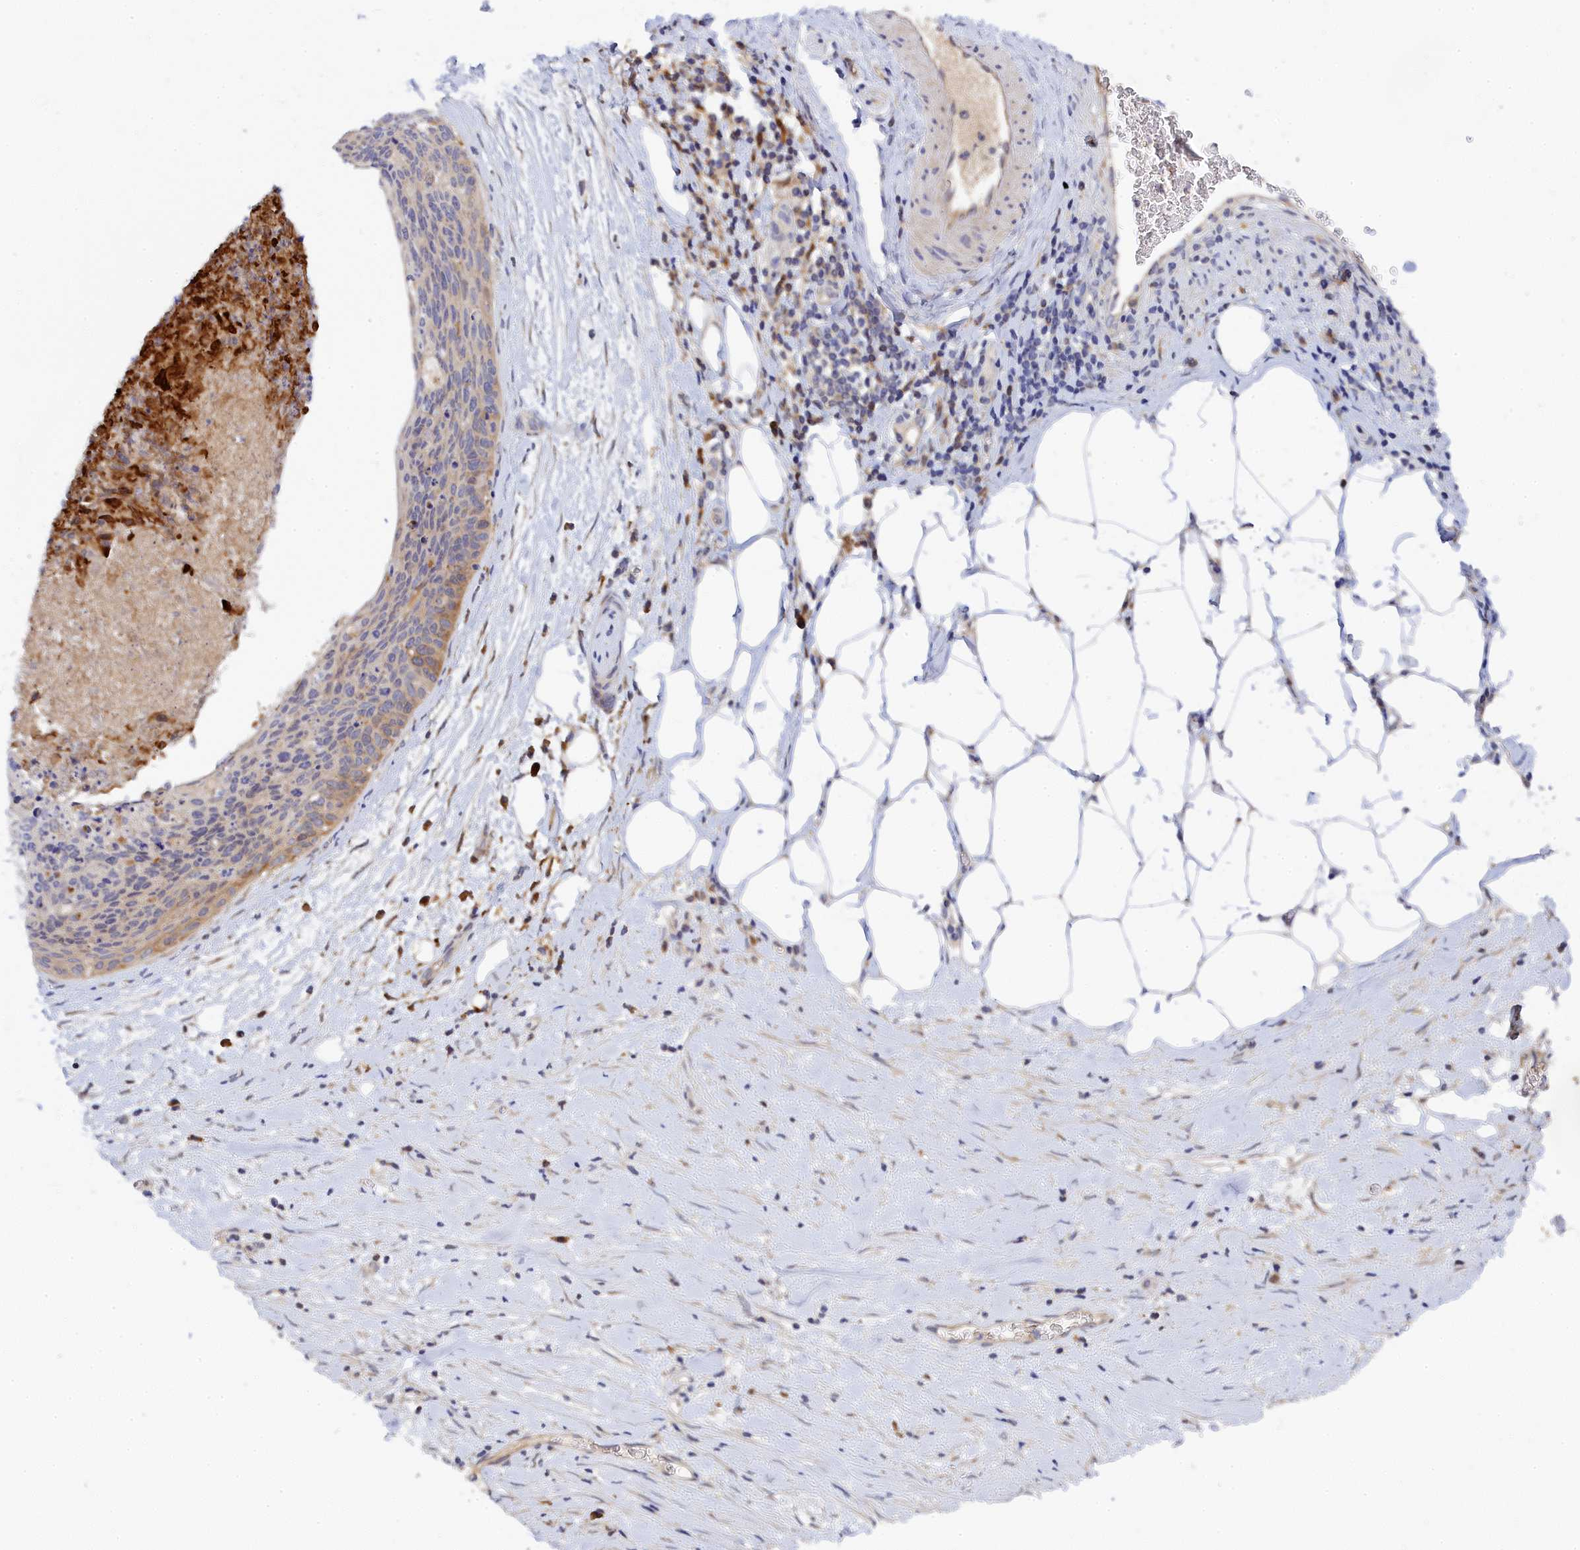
{"staining": {"intensity": "moderate", "quantity": "<25%", "location": "cytoplasmic/membranous"}, "tissue": "cervical cancer", "cell_type": "Tumor cells", "image_type": "cancer", "snomed": [{"axis": "morphology", "description": "Squamous cell carcinoma, NOS"}, {"axis": "topography", "description": "Cervix"}], "caption": "Human cervical squamous cell carcinoma stained with a brown dye reveals moderate cytoplasmic/membranous positive expression in about <25% of tumor cells.", "gene": "SPATA5L1", "patient": {"sex": "female", "age": 55}}